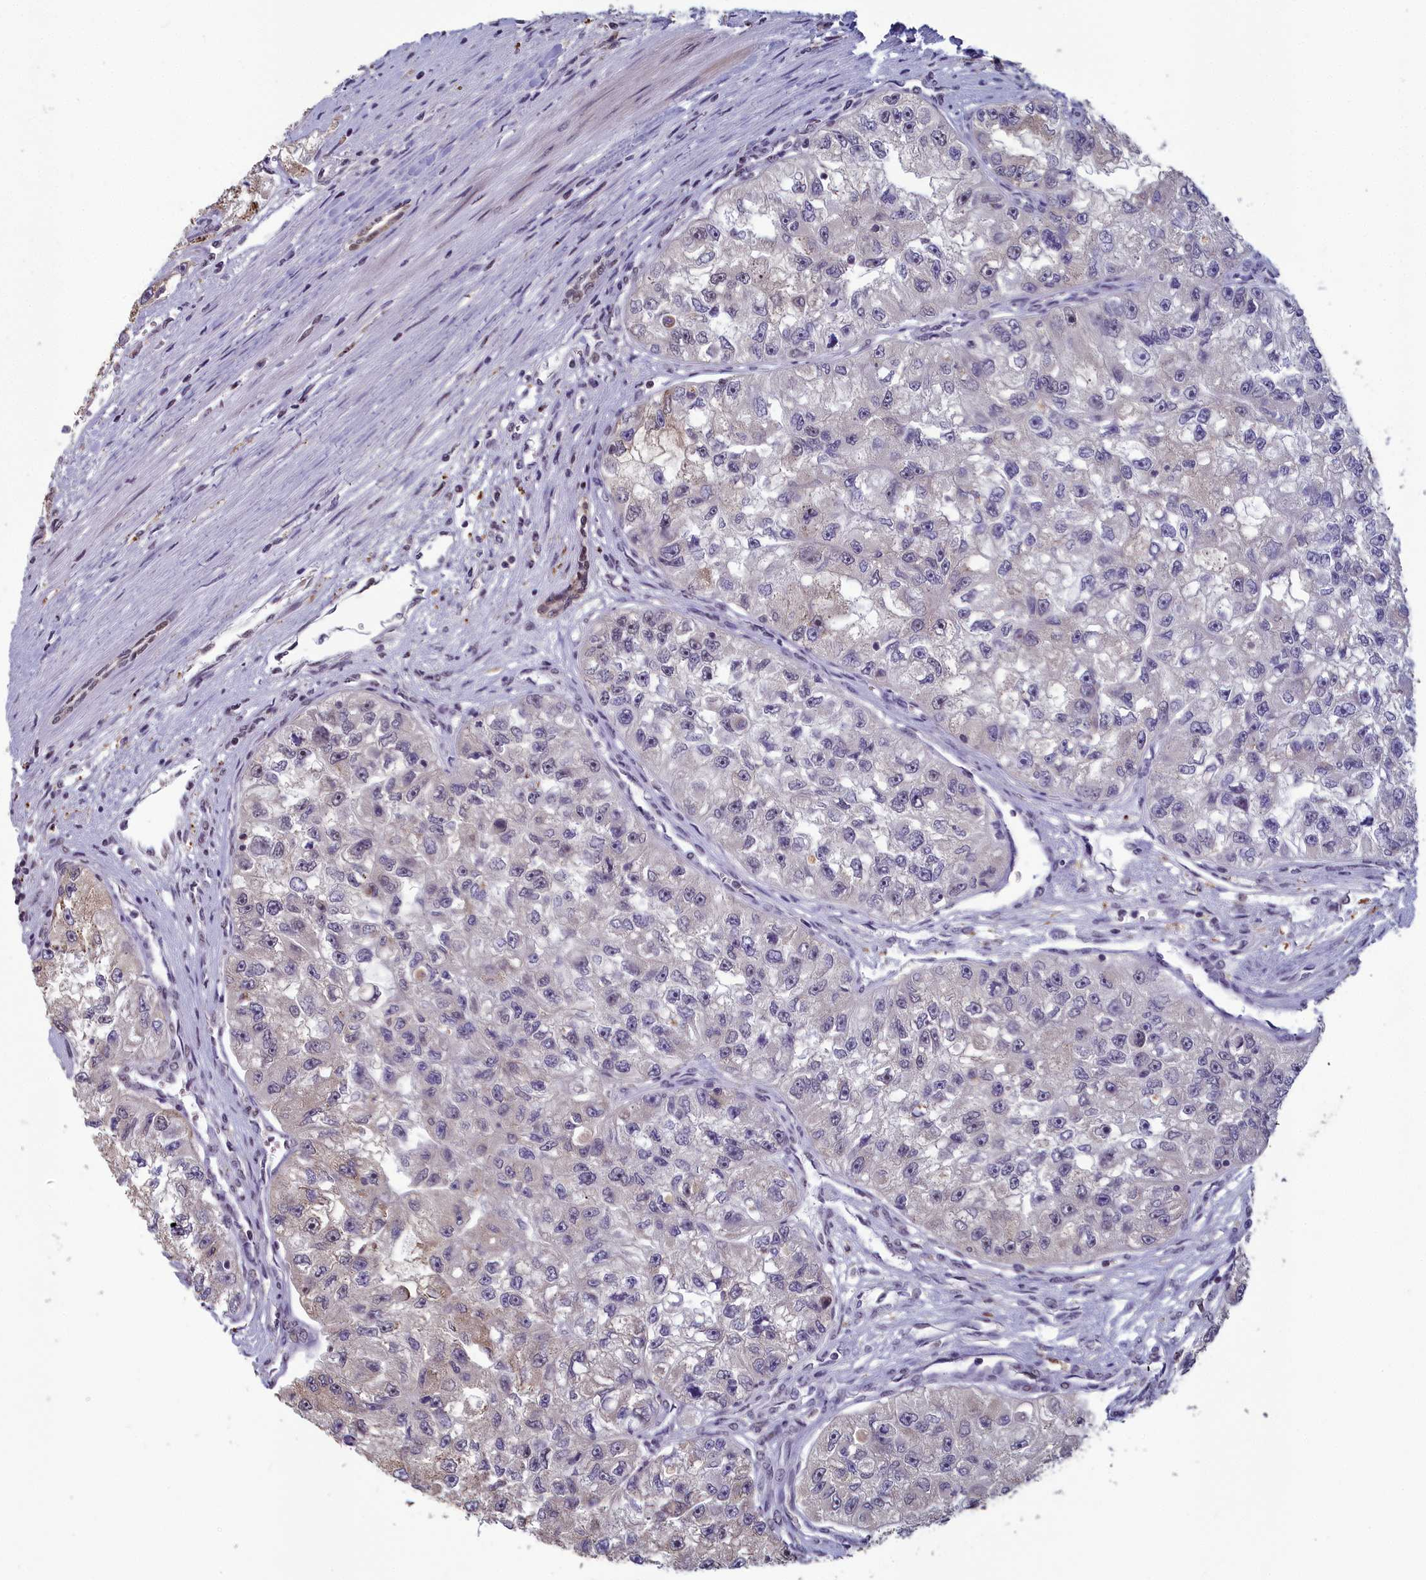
{"staining": {"intensity": "negative", "quantity": "none", "location": "none"}, "tissue": "renal cancer", "cell_type": "Tumor cells", "image_type": "cancer", "snomed": [{"axis": "morphology", "description": "Adenocarcinoma, NOS"}, {"axis": "topography", "description": "Kidney"}], "caption": "Adenocarcinoma (renal) was stained to show a protein in brown. There is no significant expression in tumor cells.", "gene": "MT-CO3", "patient": {"sex": "male", "age": 63}}